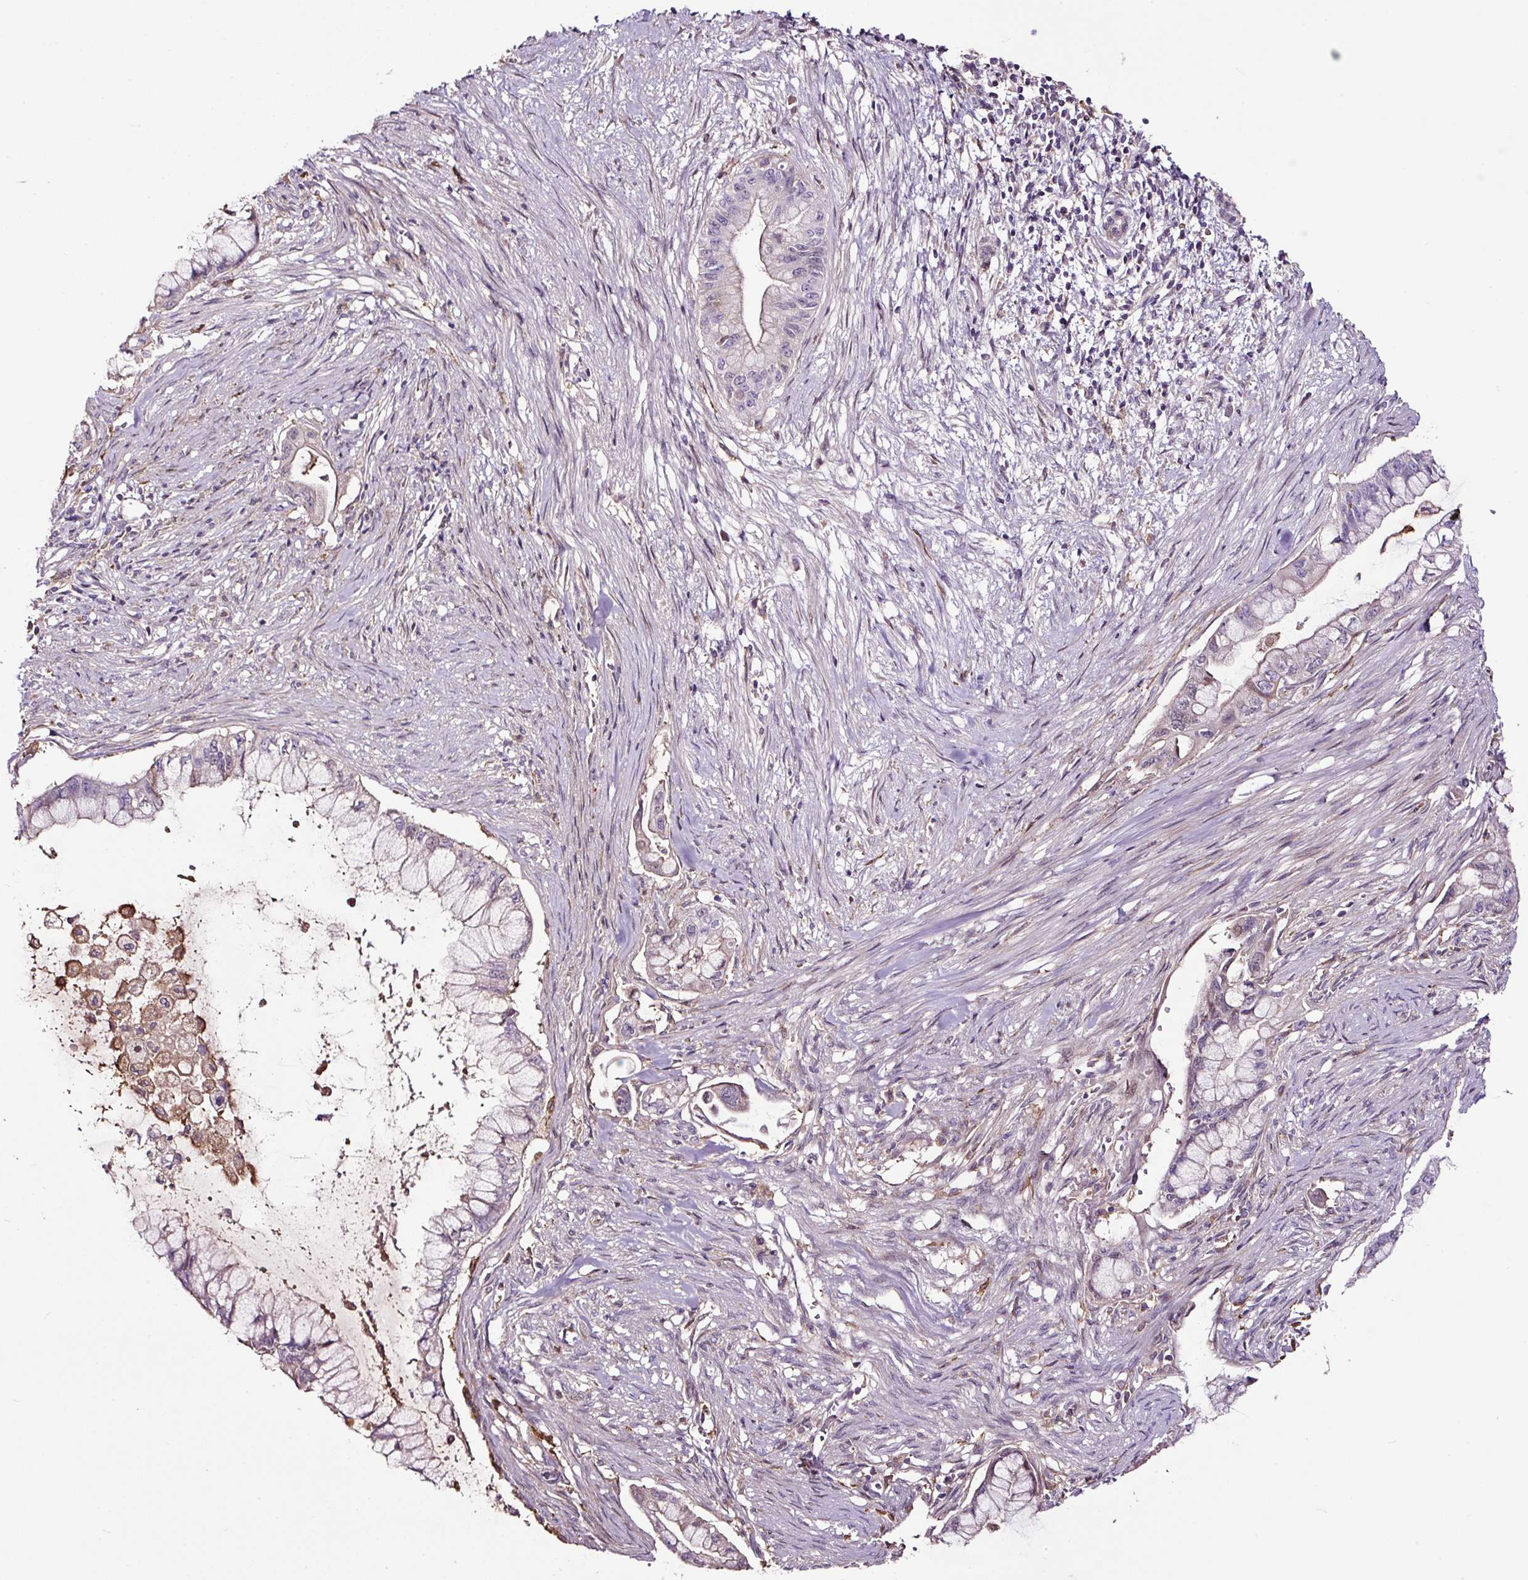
{"staining": {"intensity": "negative", "quantity": "none", "location": "none"}, "tissue": "pancreatic cancer", "cell_type": "Tumor cells", "image_type": "cancer", "snomed": [{"axis": "morphology", "description": "Adenocarcinoma, NOS"}, {"axis": "topography", "description": "Pancreas"}], "caption": "Tumor cells show no significant expression in pancreatic cancer. Brightfield microscopy of immunohistochemistry (IHC) stained with DAB (brown) and hematoxylin (blue), captured at high magnification.", "gene": "LRRC24", "patient": {"sex": "male", "age": 48}}